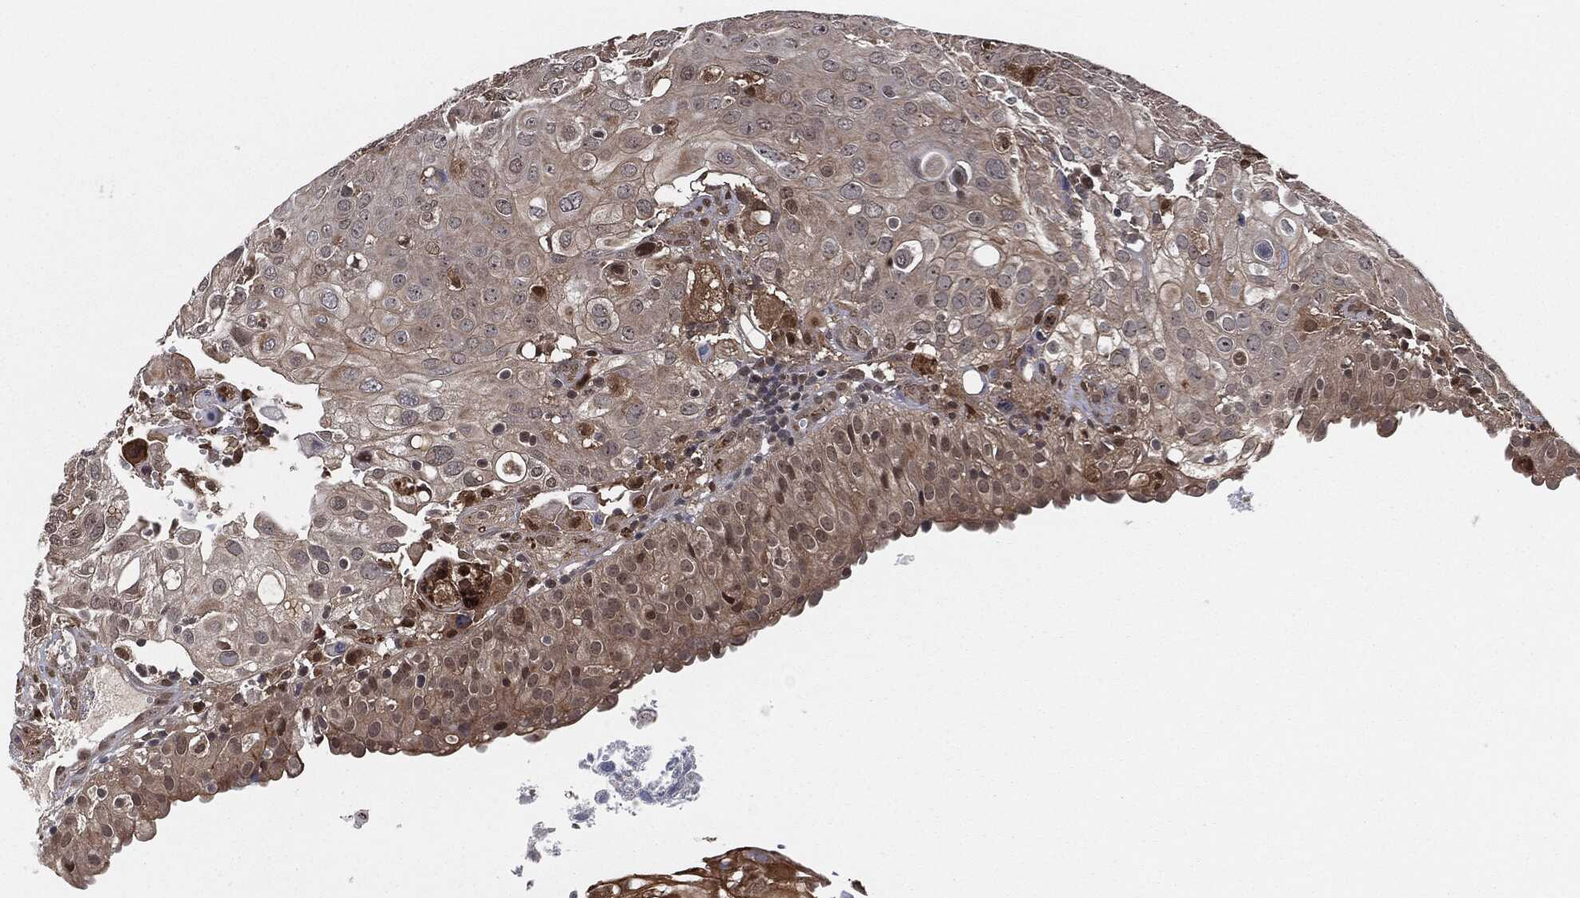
{"staining": {"intensity": "negative", "quantity": "none", "location": "none"}, "tissue": "urothelial cancer", "cell_type": "Tumor cells", "image_type": "cancer", "snomed": [{"axis": "morphology", "description": "Urothelial carcinoma, High grade"}, {"axis": "topography", "description": "Urinary bladder"}], "caption": "A high-resolution micrograph shows IHC staining of urothelial carcinoma (high-grade), which demonstrates no significant staining in tumor cells.", "gene": "CAPRIN2", "patient": {"sex": "female", "age": 79}}